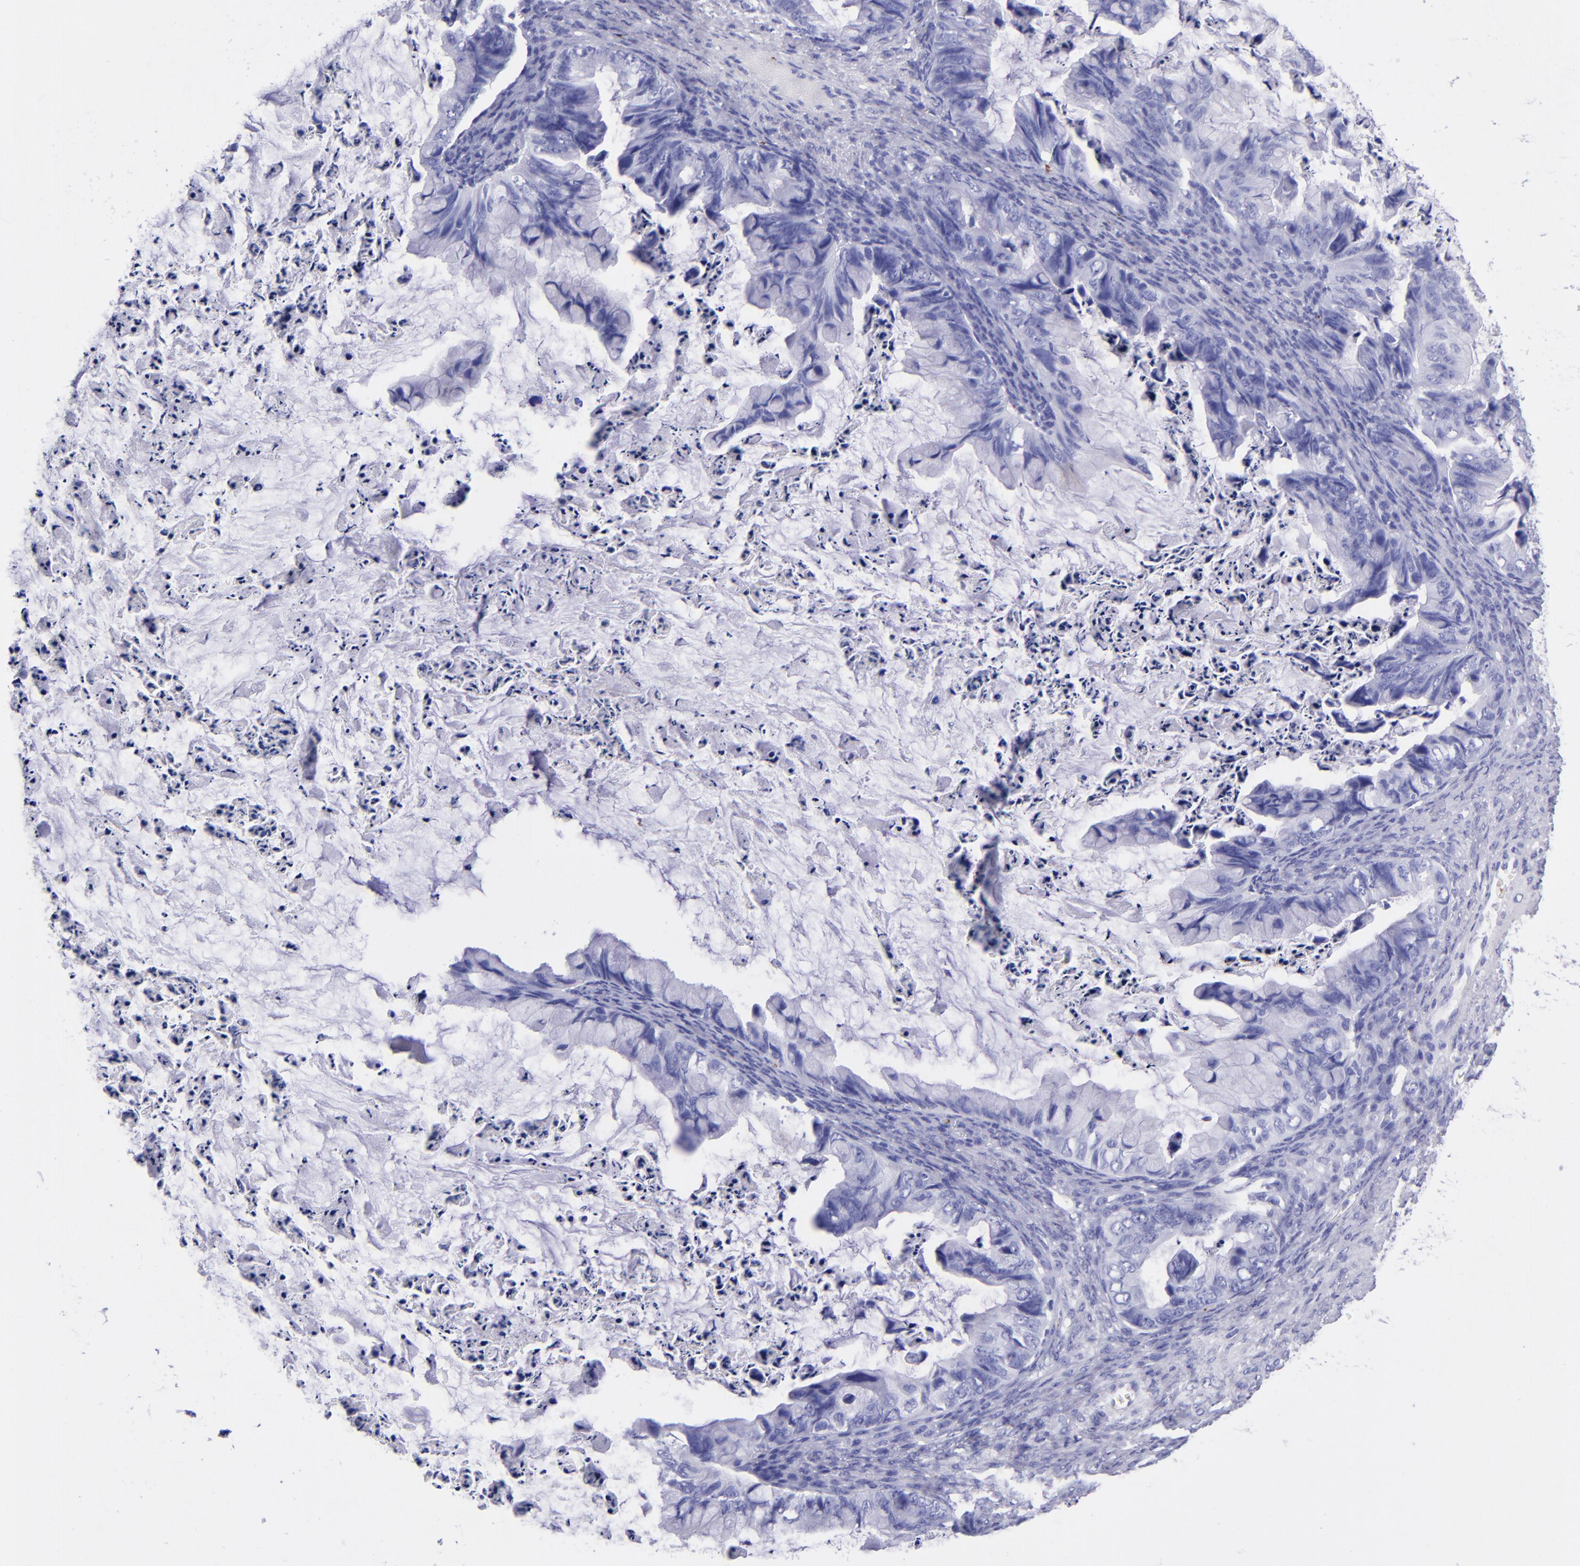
{"staining": {"intensity": "negative", "quantity": "none", "location": "none"}, "tissue": "ovarian cancer", "cell_type": "Tumor cells", "image_type": "cancer", "snomed": [{"axis": "morphology", "description": "Cystadenocarcinoma, mucinous, NOS"}, {"axis": "topography", "description": "Ovary"}], "caption": "DAB immunohistochemical staining of ovarian cancer demonstrates no significant positivity in tumor cells. (Stains: DAB immunohistochemistry with hematoxylin counter stain, Microscopy: brightfield microscopy at high magnification).", "gene": "EFCAB13", "patient": {"sex": "female", "age": 36}}